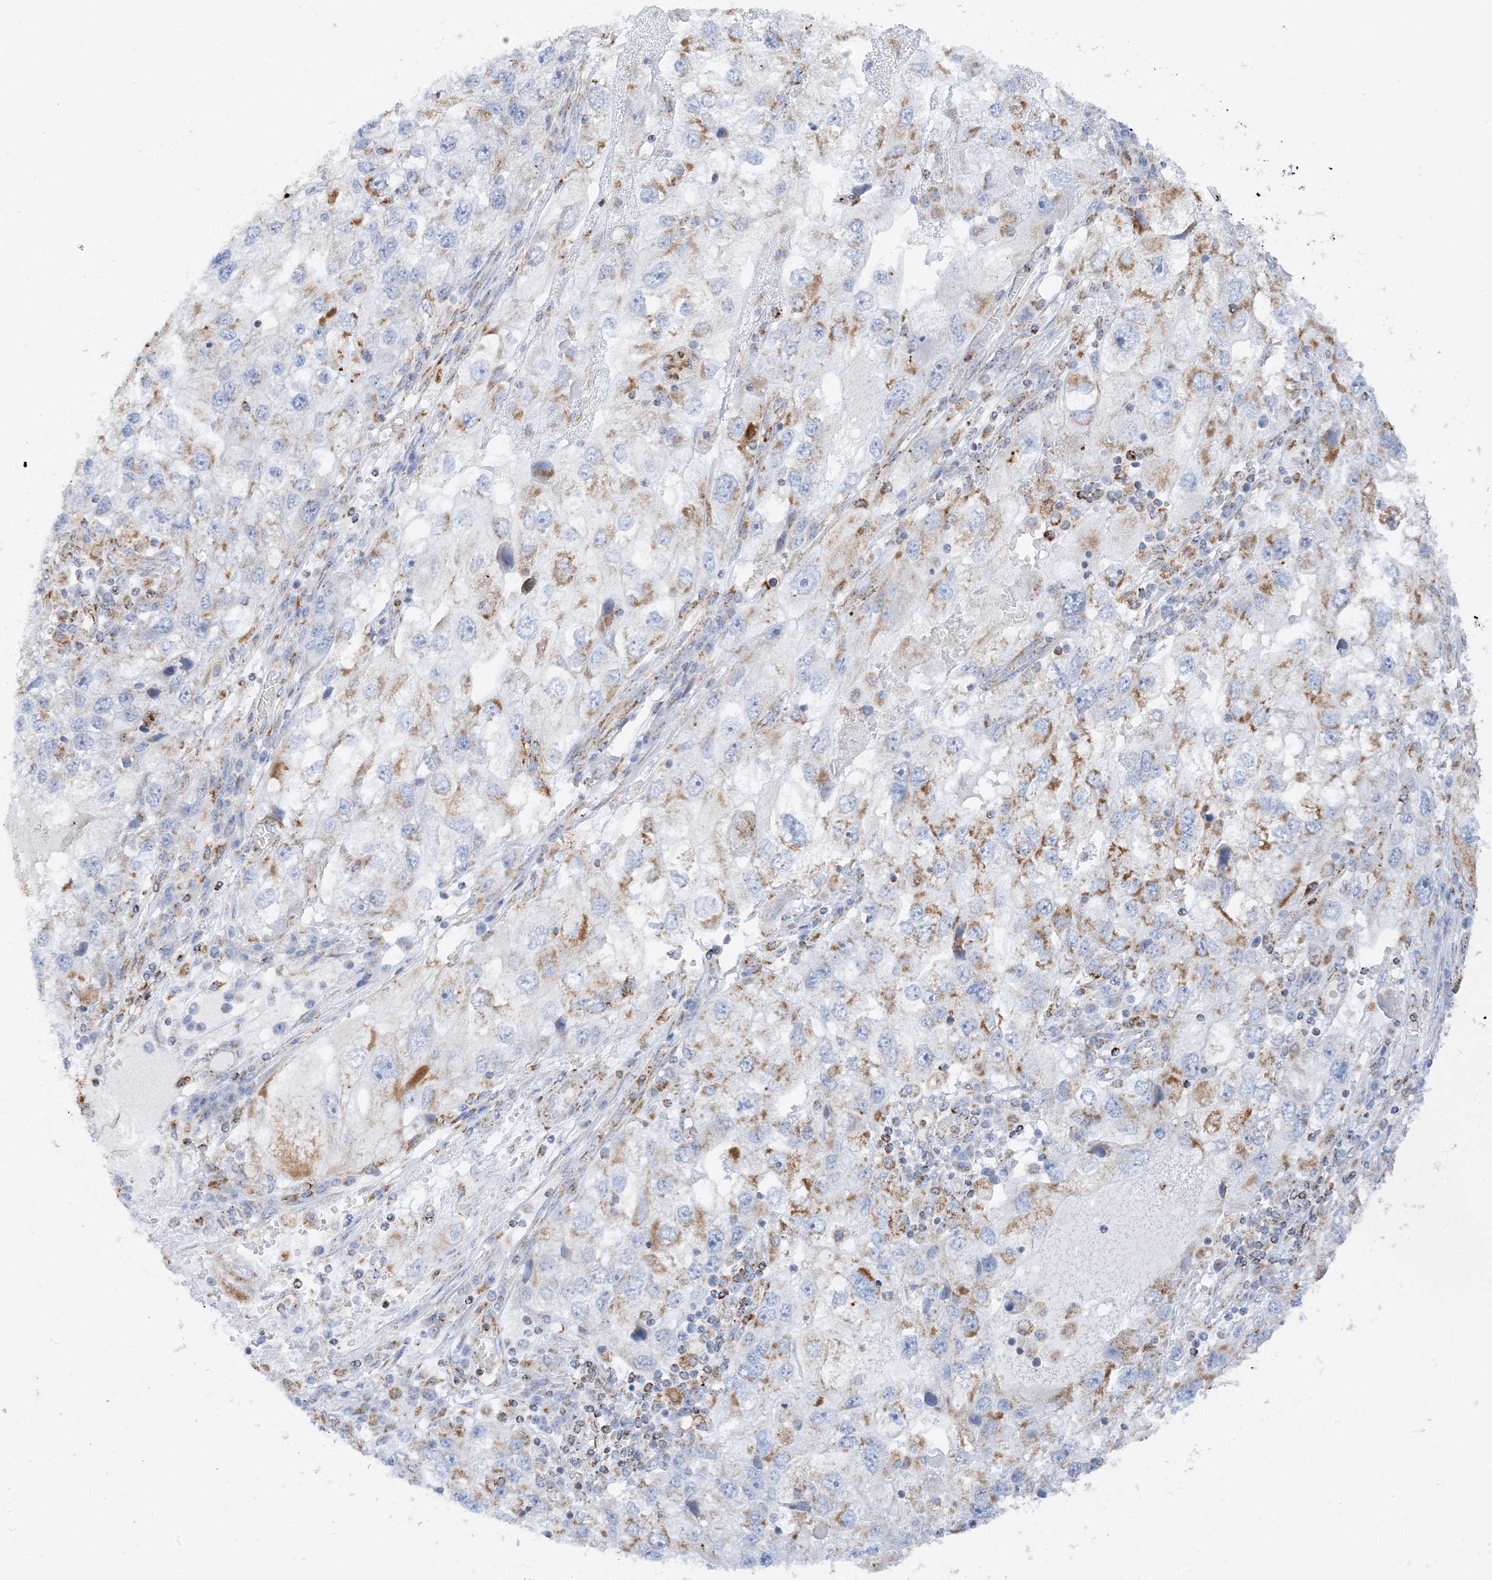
{"staining": {"intensity": "moderate", "quantity": "25%-75%", "location": "cytoplasmic/membranous"}, "tissue": "endometrial cancer", "cell_type": "Tumor cells", "image_type": "cancer", "snomed": [{"axis": "morphology", "description": "Adenocarcinoma, NOS"}, {"axis": "topography", "description": "Endometrium"}], "caption": "Immunohistochemical staining of human endometrial cancer (adenocarcinoma) shows medium levels of moderate cytoplasmic/membranous protein positivity in approximately 25%-75% of tumor cells. The staining was performed using DAB, with brown indicating positive protein expression. Nuclei are stained blue with hematoxylin.", "gene": "CAPN13", "patient": {"sex": "female", "age": 49}}